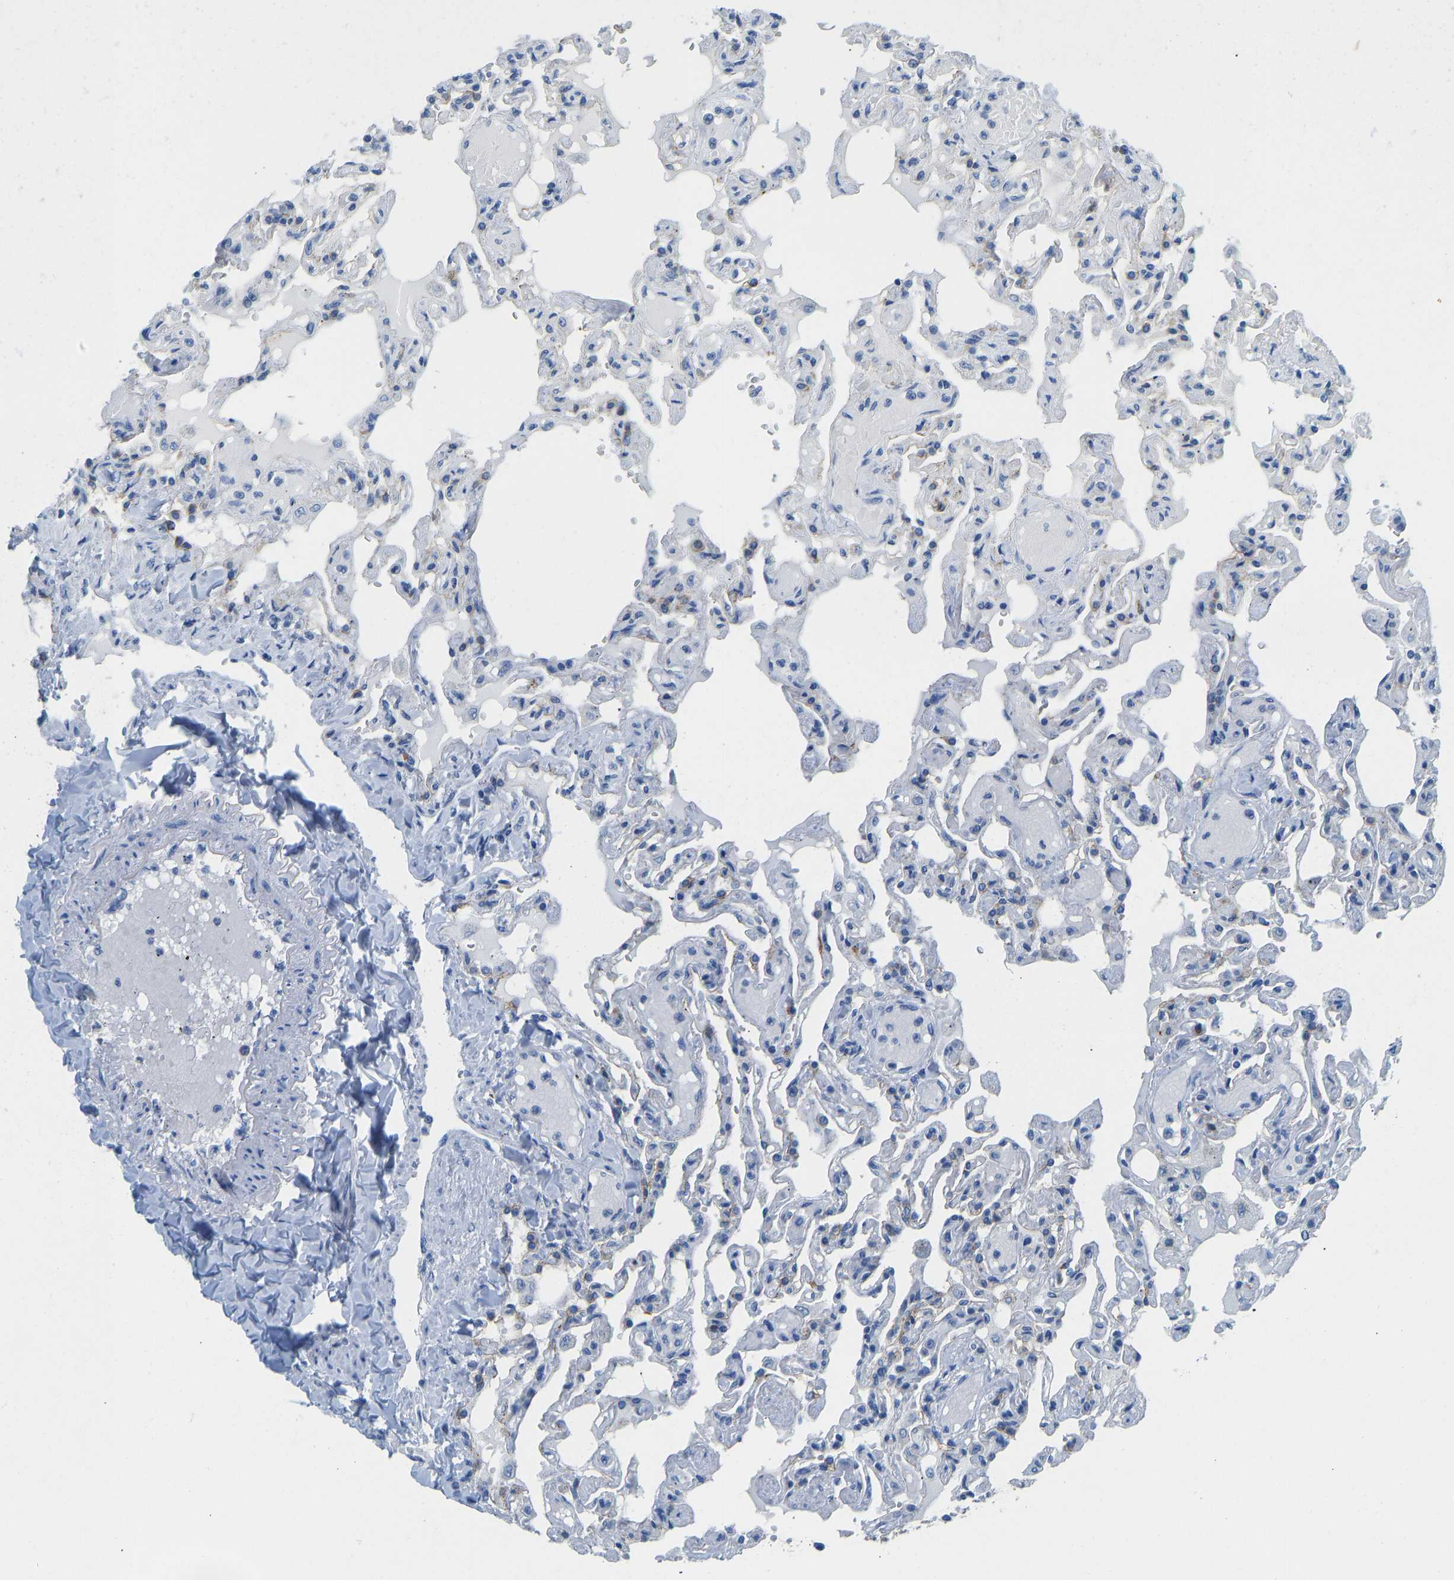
{"staining": {"intensity": "moderate", "quantity": "<25%", "location": "cytoplasmic/membranous"}, "tissue": "lung", "cell_type": "Alveolar cells", "image_type": "normal", "snomed": [{"axis": "morphology", "description": "Normal tissue, NOS"}, {"axis": "topography", "description": "Lung"}], "caption": "Moderate cytoplasmic/membranous protein staining is present in about <25% of alveolar cells in lung.", "gene": "ATP1A1", "patient": {"sex": "male", "age": 21}}